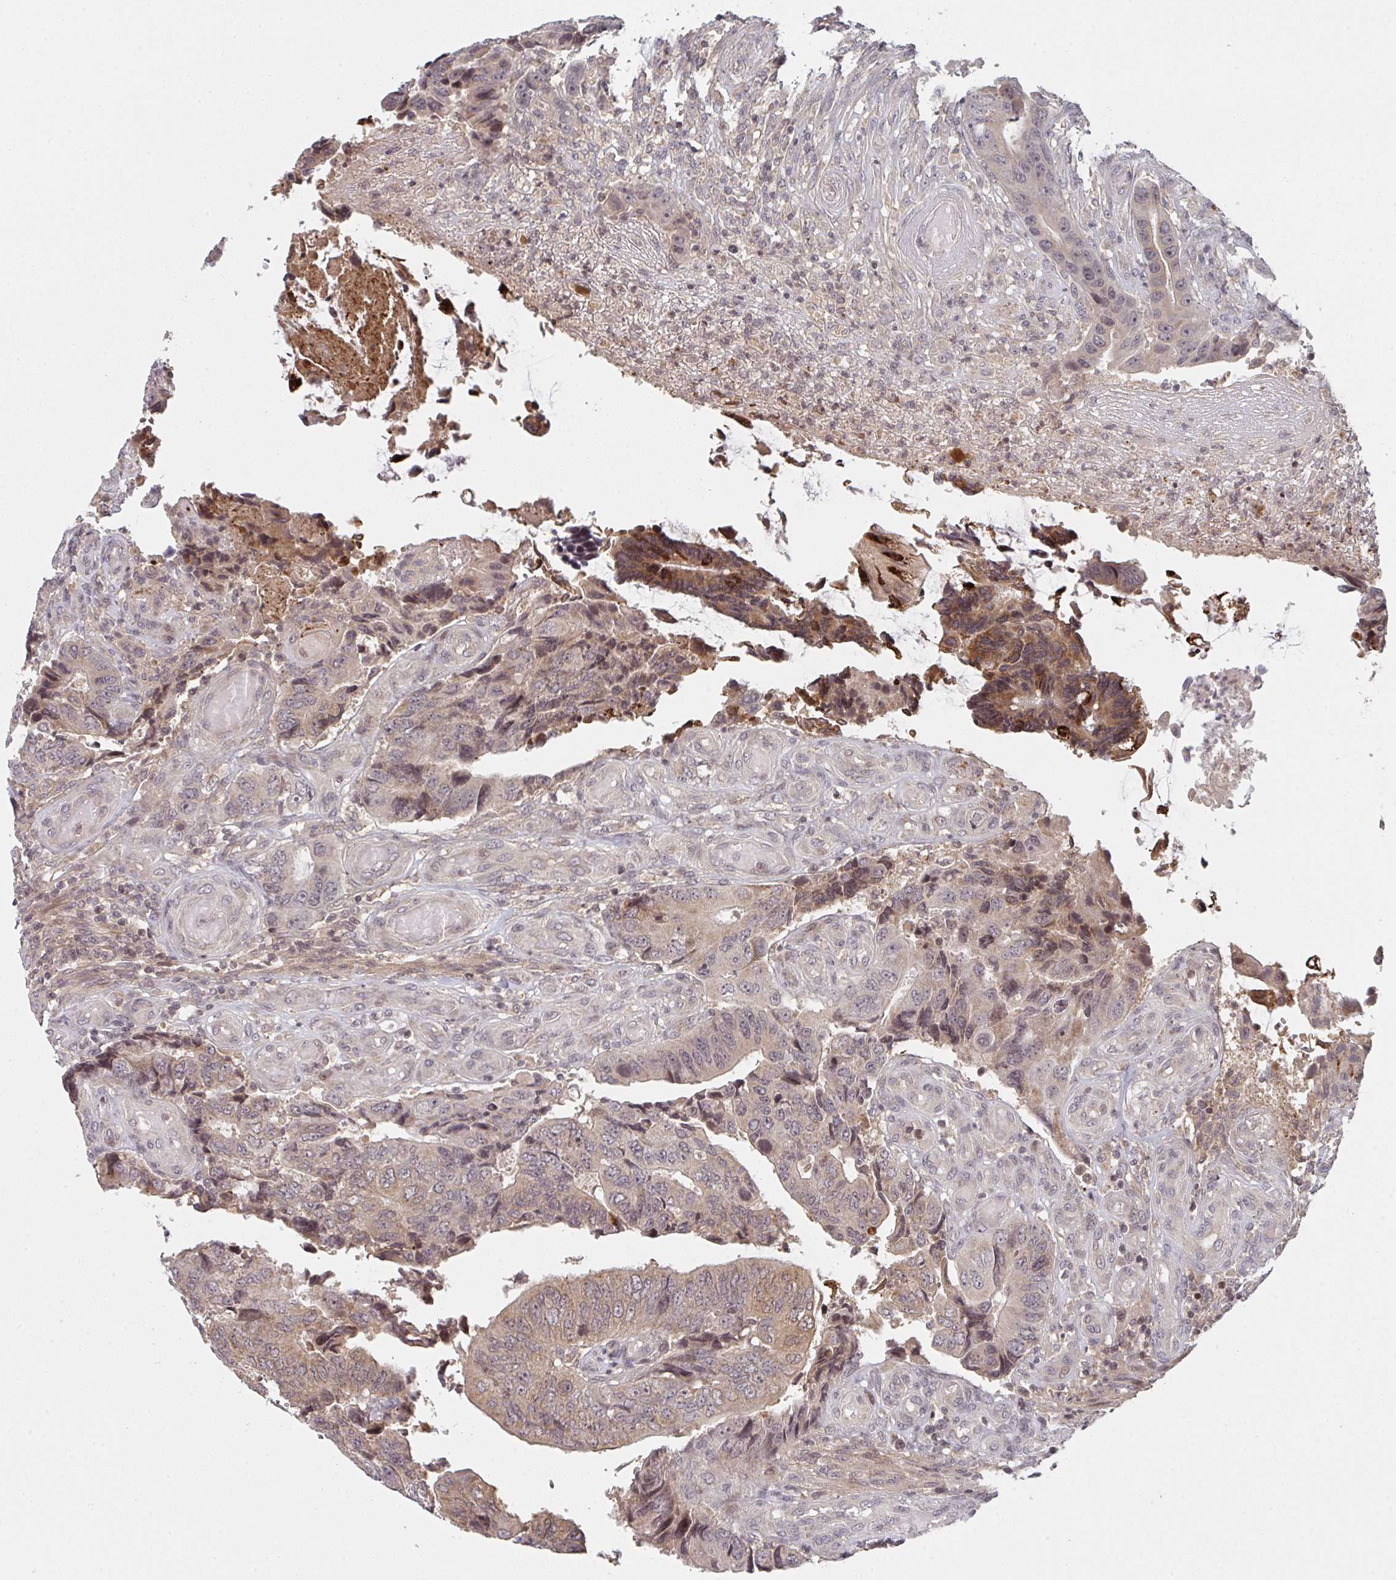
{"staining": {"intensity": "moderate", "quantity": "25%-75%", "location": "cytoplasmic/membranous,nuclear"}, "tissue": "colorectal cancer", "cell_type": "Tumor cells", "image_type": "cancer", "snomed": [{"axis": "morphology", "description": "Adenocarcinoma, NOS"}, {"axis": "topography", "description": "Colon"}], "caption": "A brown stain labels moderate cytoplasmic/membranous and nuclear staining of a protein in human colorectal cancer (adenocarcinoma) tumor cells.", "gene": "DCST1", "patient": {"sex": "male", "age": 87}}